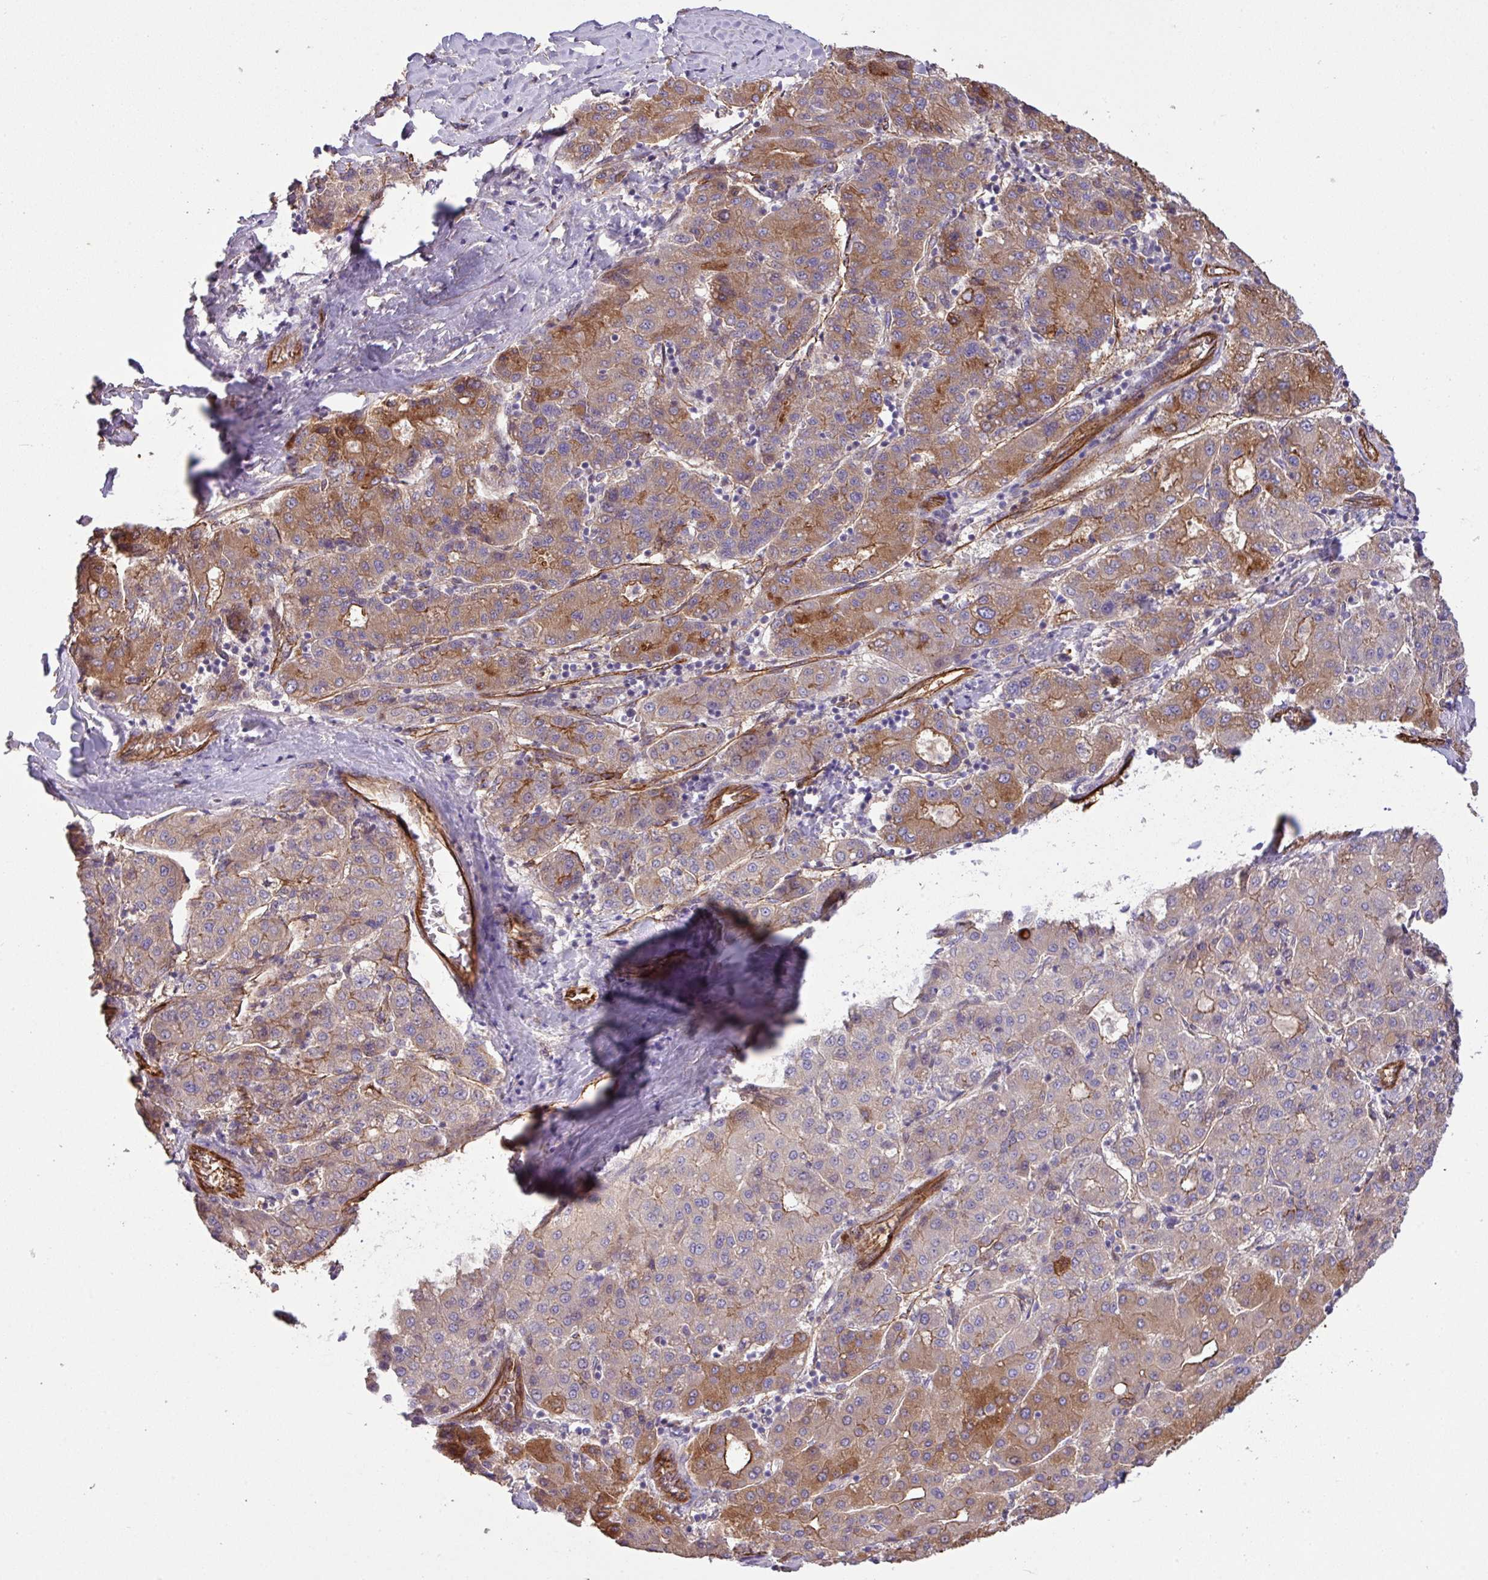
{"staining": {"intensity": "moderate", "quantity": "25%-75%", "location": "cytoplasmic/membranous"}, "tissue": "liver cancer", "cell_type": "Tumor cells", "image_type": "cancer", "snomed": [{"axis": "morphology", "description": "Carcinoma, Hepatocellular, NOS"}, {"axis": "topography", "description": "Liver"}], "caption": "A brown stain labels moderate cytoplasmic/membranous staining of a protein in liver hepatocellular carcinoma tumor cells.", "gene": "LRRC53", "patient": {"sex": "male", "age": 65}}